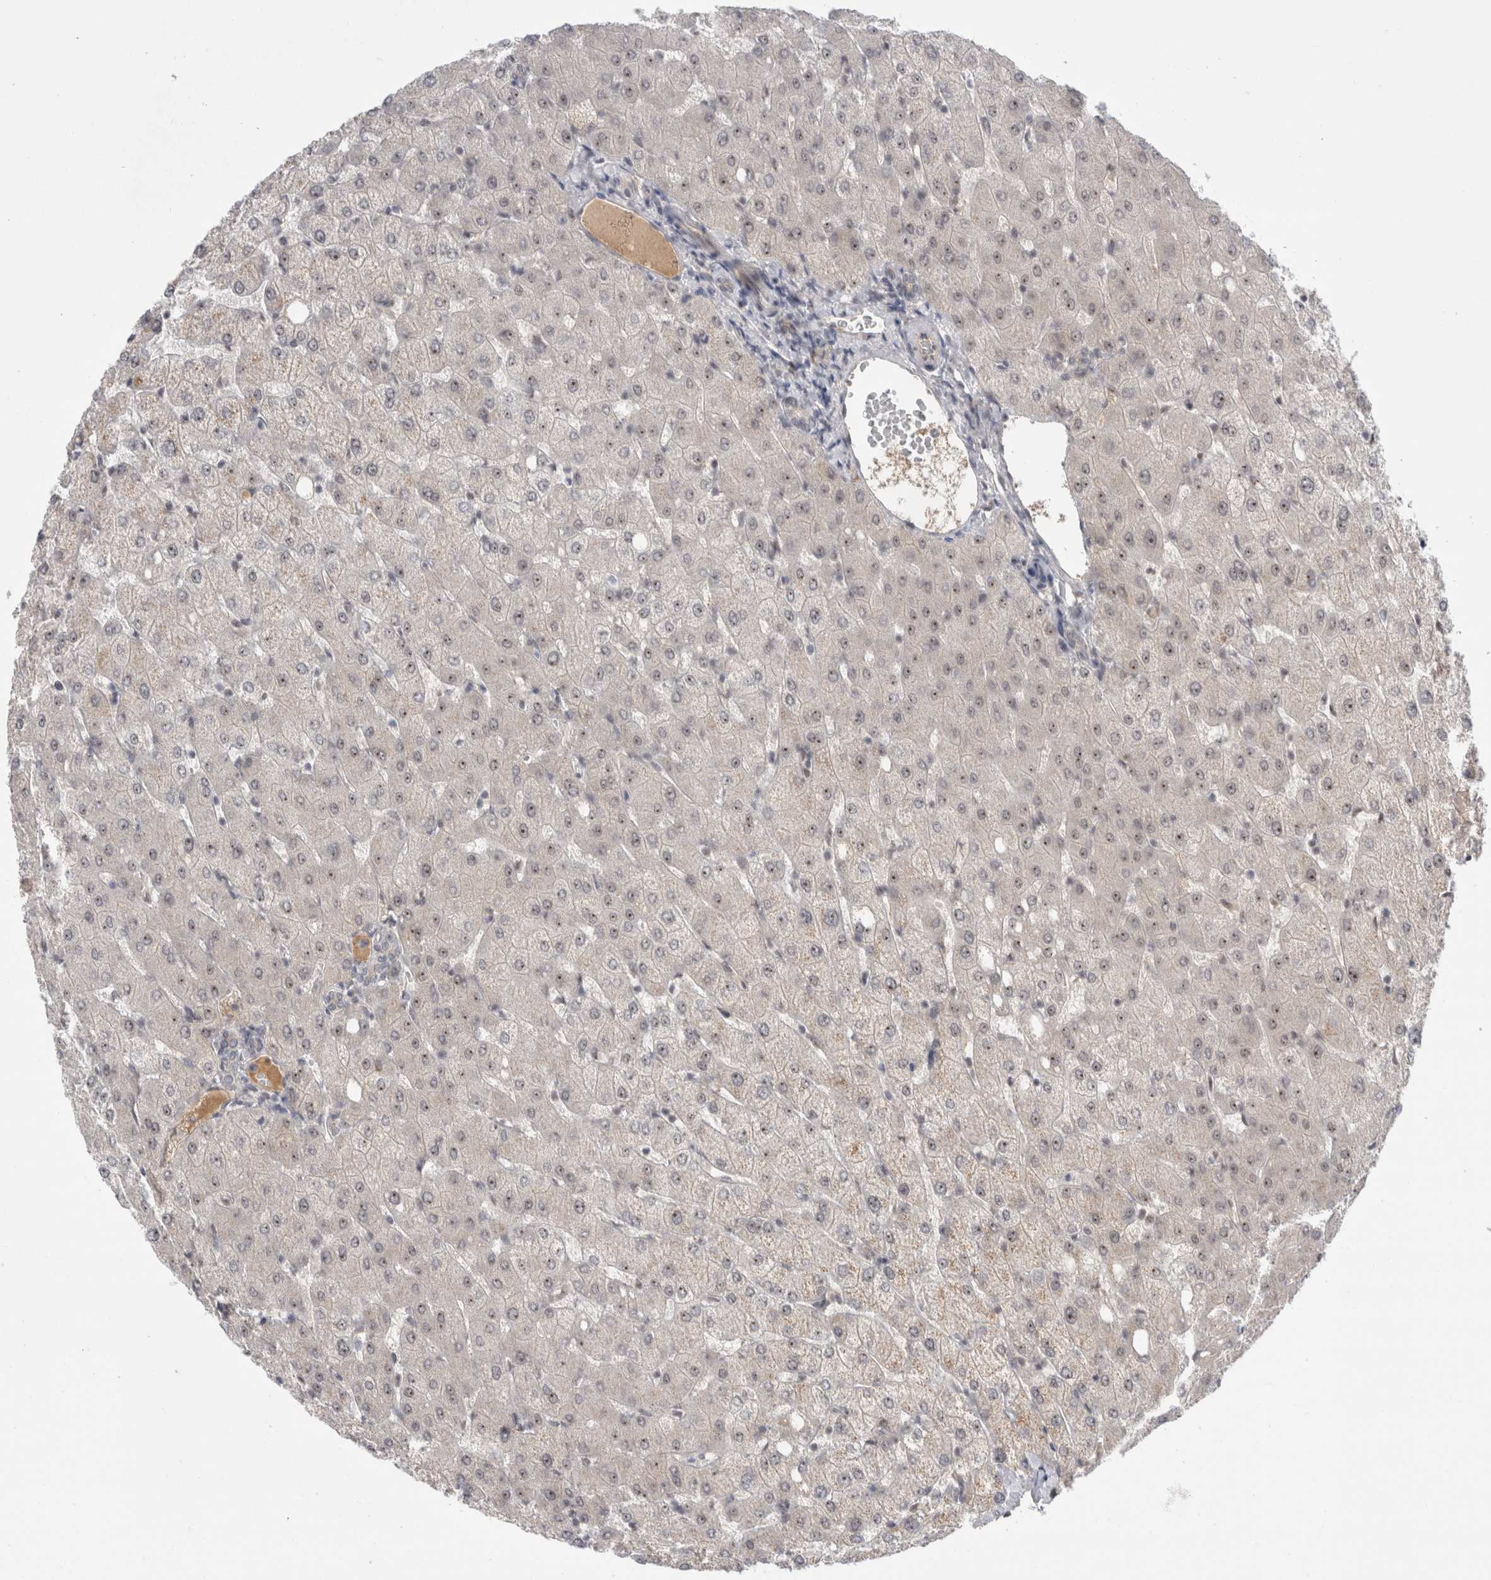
{"staining": {"intensity": "negative", "quantity": "none", "location": "none"}, "tissue": "liver", "cell_type": "Cholangiocytes", "image_type": "normal", "snomed": [{"axis": "morphology", "description": "Normal tissue, NOS"}, {"axis": "topography", "description": "Liver"}], "caption": "Human liver stained for a protein using IHC displays no expression in cholangiocytes.", "gene": "ZNF24", "patient": {"sex": "female", "age": 54}}